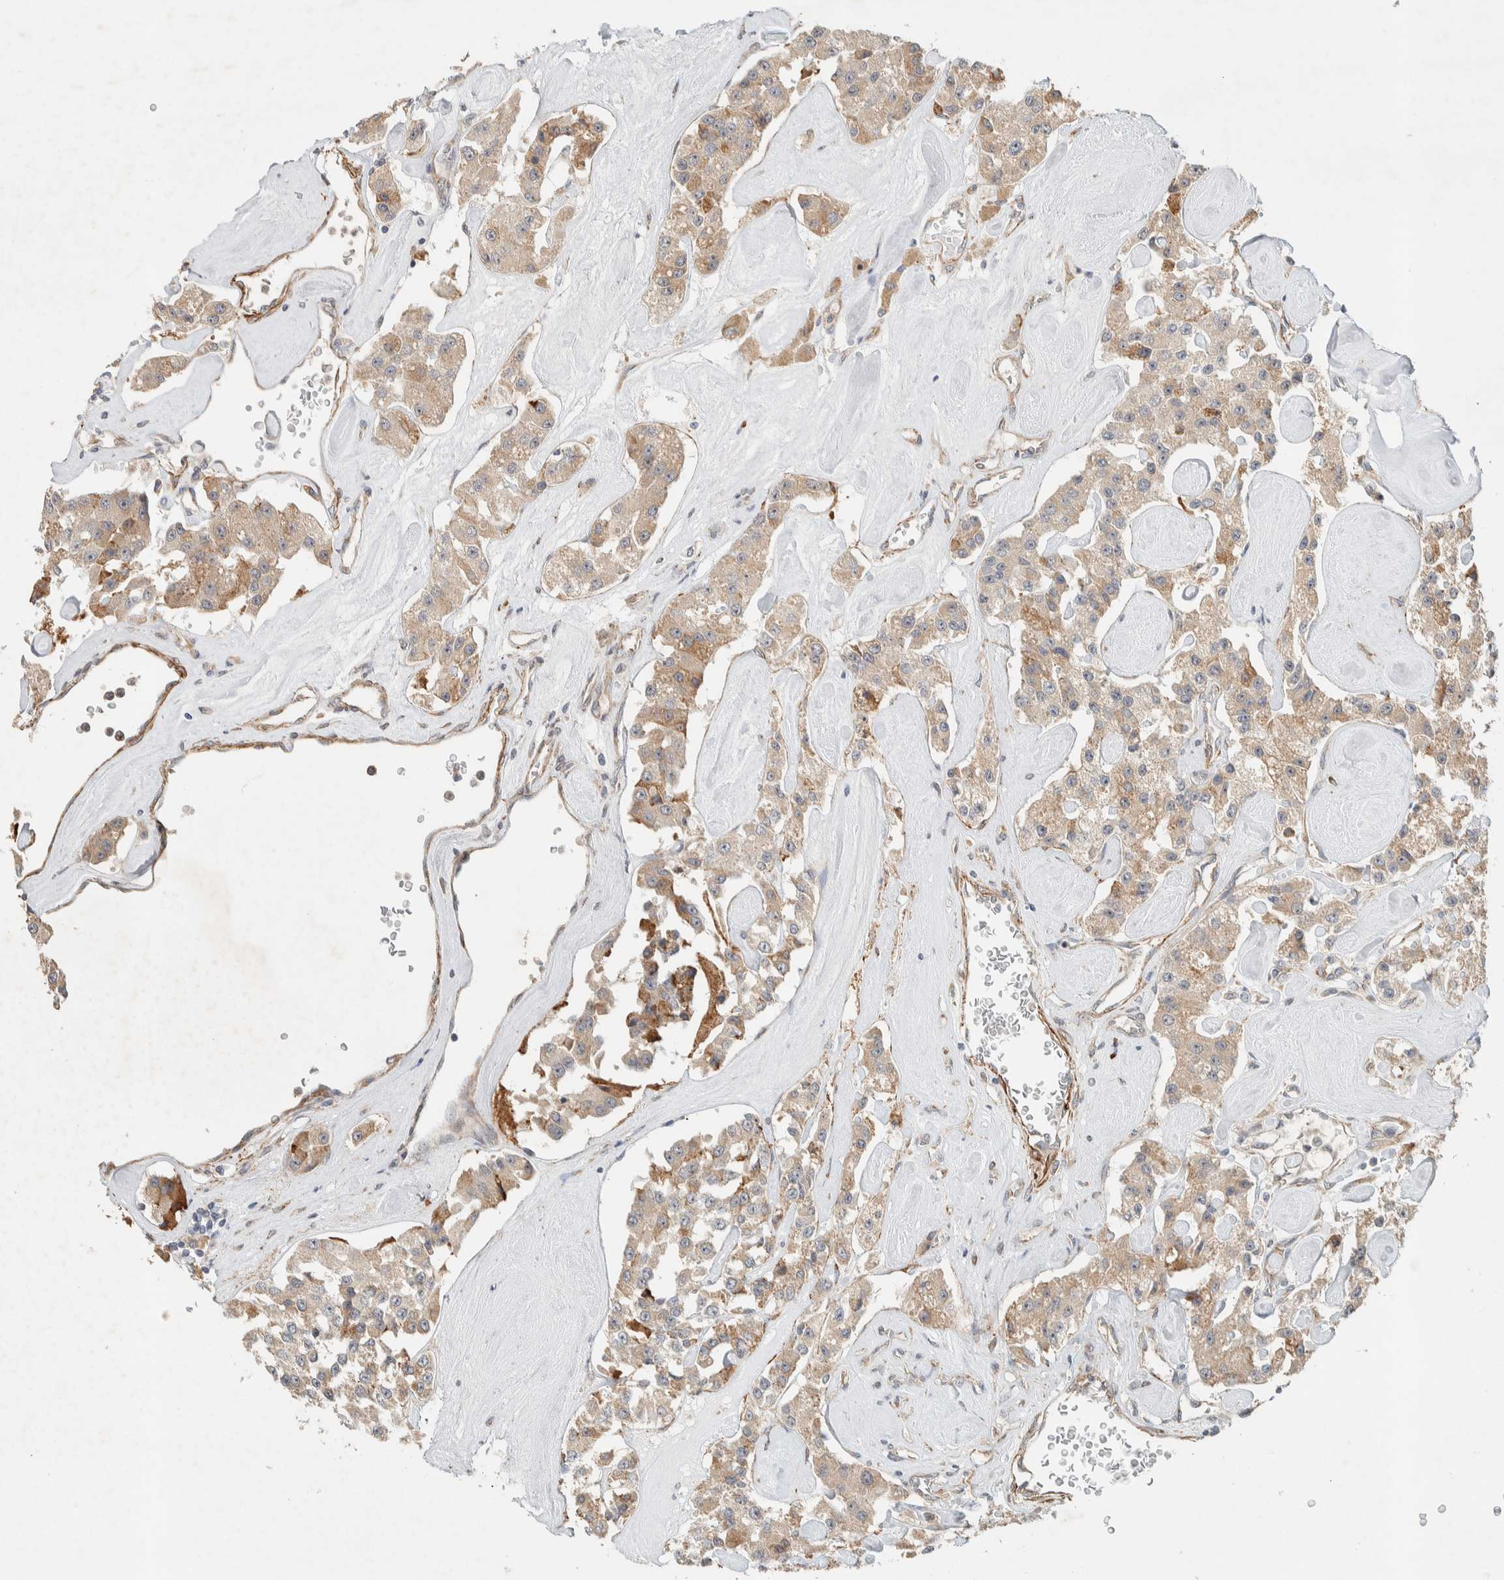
{"staining": {"intensity": "weak", "quantity": ">75%", "location": "cytoplasmic/membranous"}, "tissue": "carcinoid", "cell_type": "Tumor cells", "image_type": "cancer", "snomed": [{"axis": "morphology", "description": "Carcinoid, malignant, NOS"}, {"axis": "topography", "description": "Pancreas"}], "caption": "Carcinoid tissue reveals weak cytoplasmic/membranous expression in approximately >75% of tumor cells (IHC, brightfield microscopy, high magnification).", "gene": "KLHL40", "patient": {"sex": "male", "age": 41}}